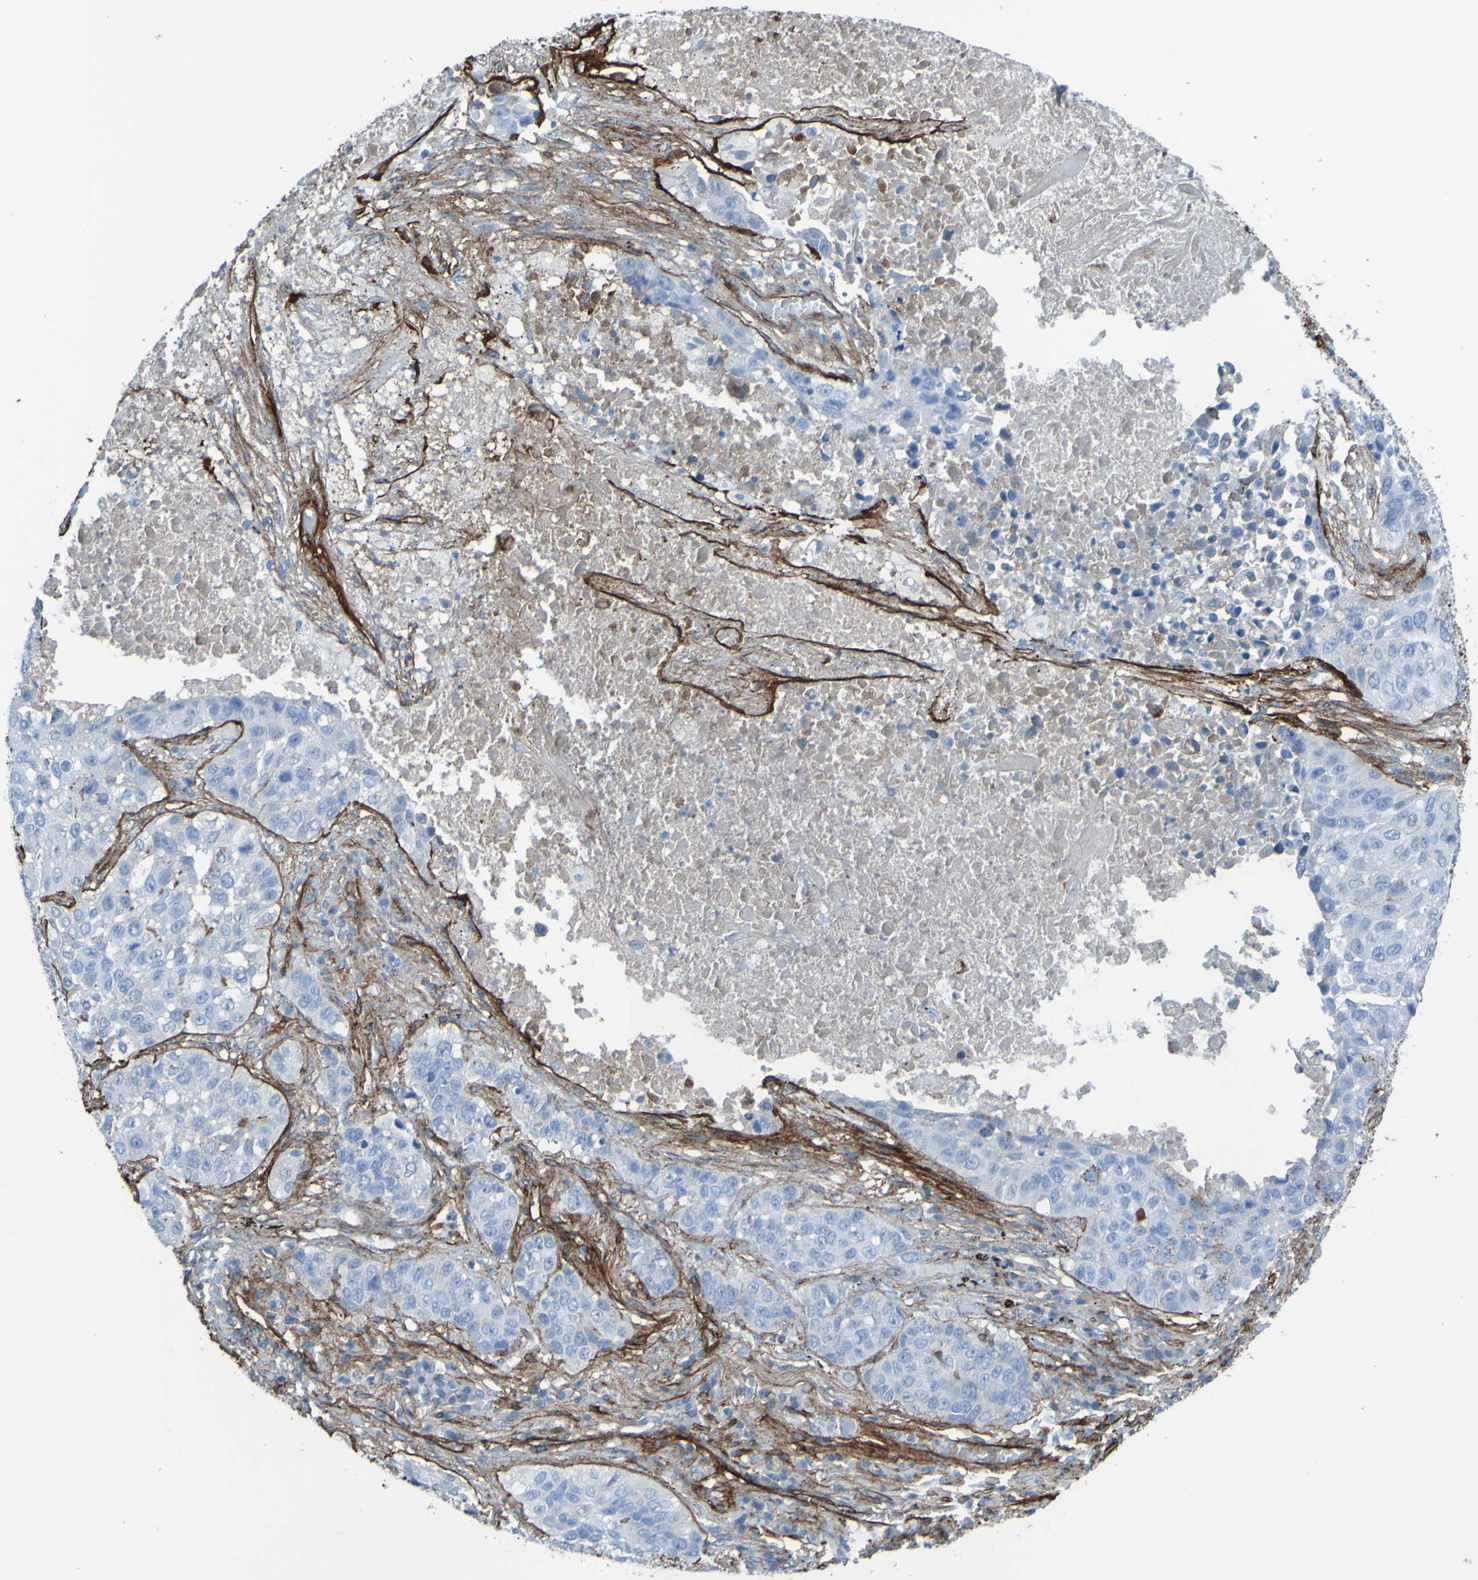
{"staining": {"intensity": "negative", "quantity": "none", "location": "none"}, "tissue": "lung cancer", "cell_type": "Tumor cells", "image_type": "cancer", "snomed": [{"axis": "morphology", "description": "Squamous cell carcinoma, NOS"}, {"axis": "topography", "description": "Lung"}], "caption": "IHC histopathology image of lung cancer (squamous cell carcinoma) stained for a protein (brown), which exhibits no staining in tumor cells.", "gene": "COL4A2", "patient": {"sex": "male", "age": 57}}